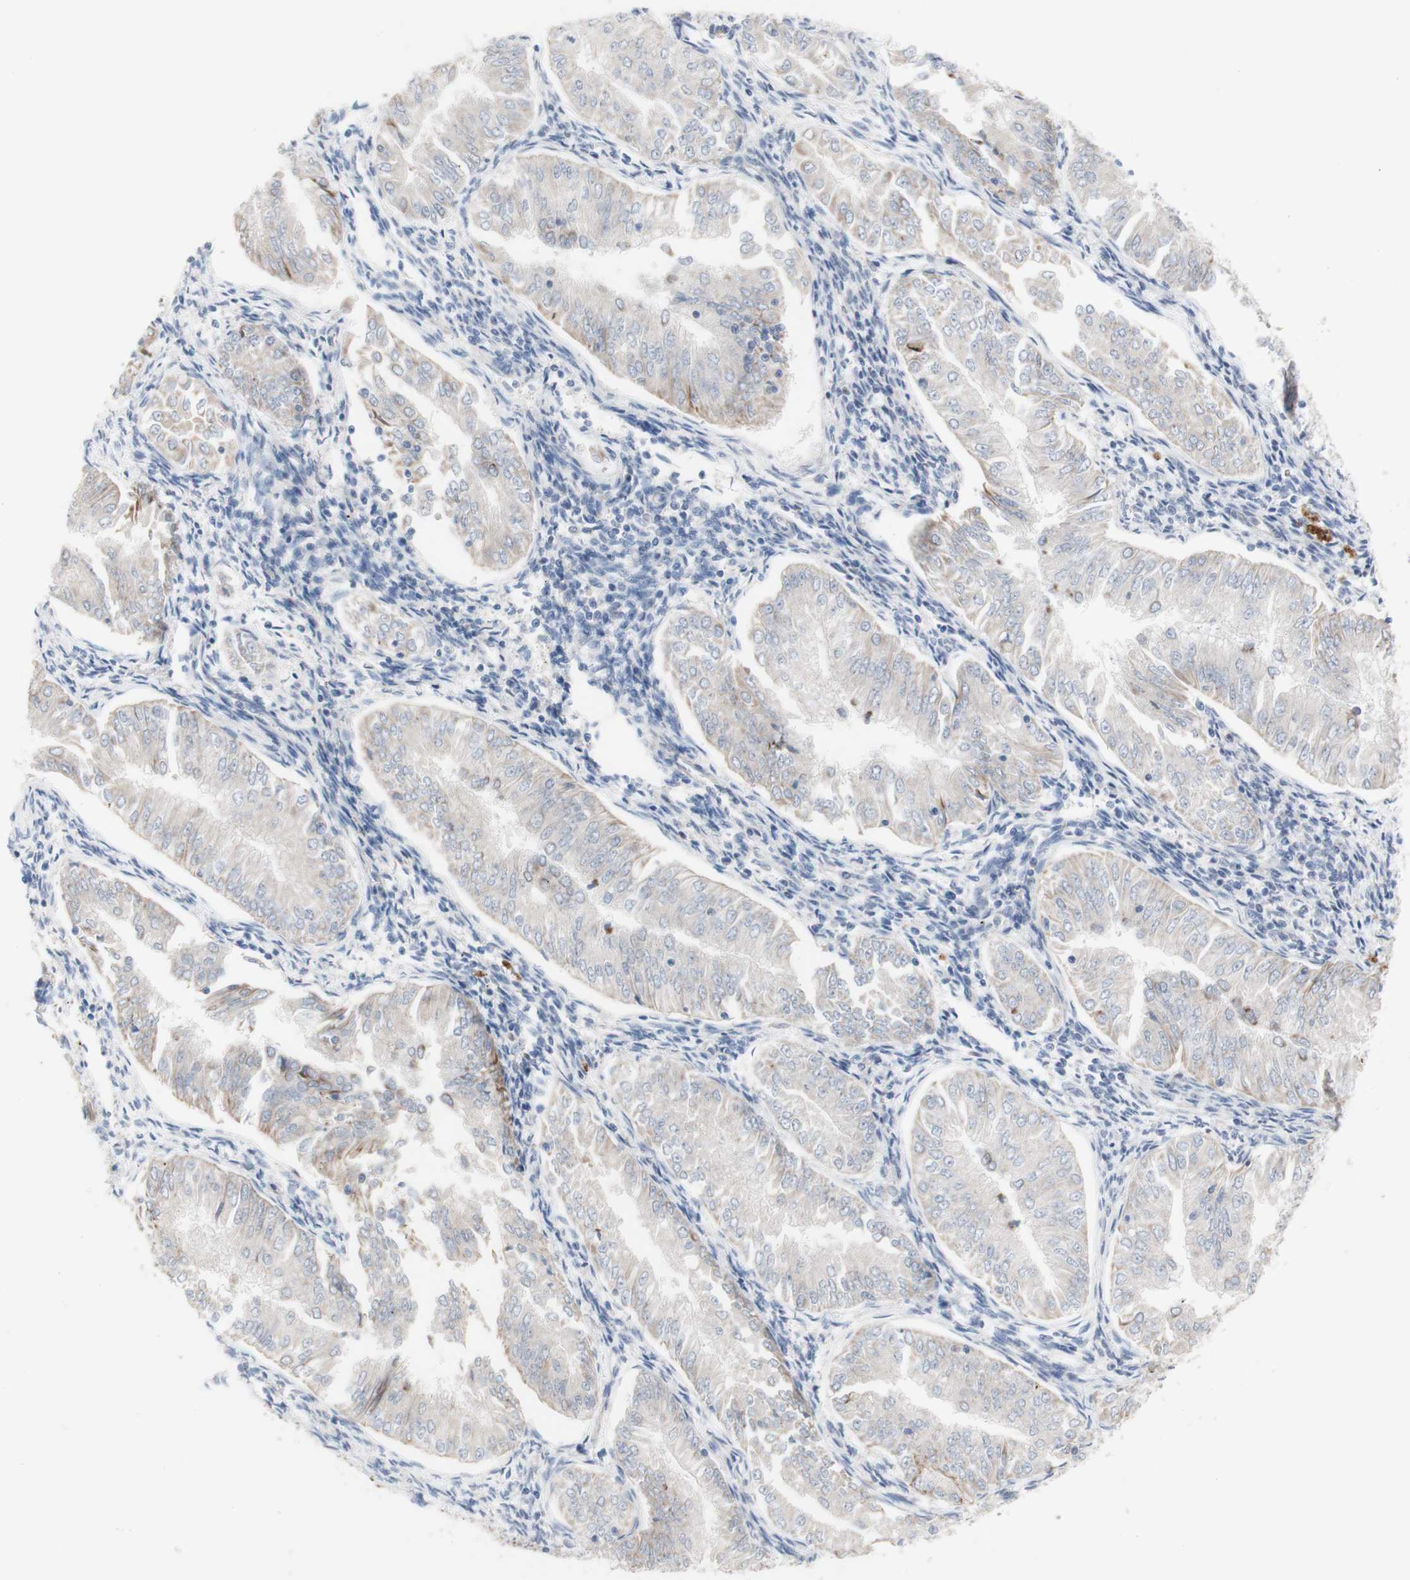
{"staining": {"intensity": "weak", "quantity": "<25%", "location": "cytoplasmic/membranous"}, "tissue": "endometrial cancer", "cell_type": "Tumor cells", "image_type": "cancer", "snomed": [{"axis": "morphology", "description": "Adenocarcinoma, NOS"}, {"axis": "topography", "description": "Endometrium"}], "caption": "DAB immunohistochemical staining of human endometrial cancer reveals no significant positivity in tumor cells.", "gene": "AGPAT5", "patient": {"sex": "female", "age": 53}}